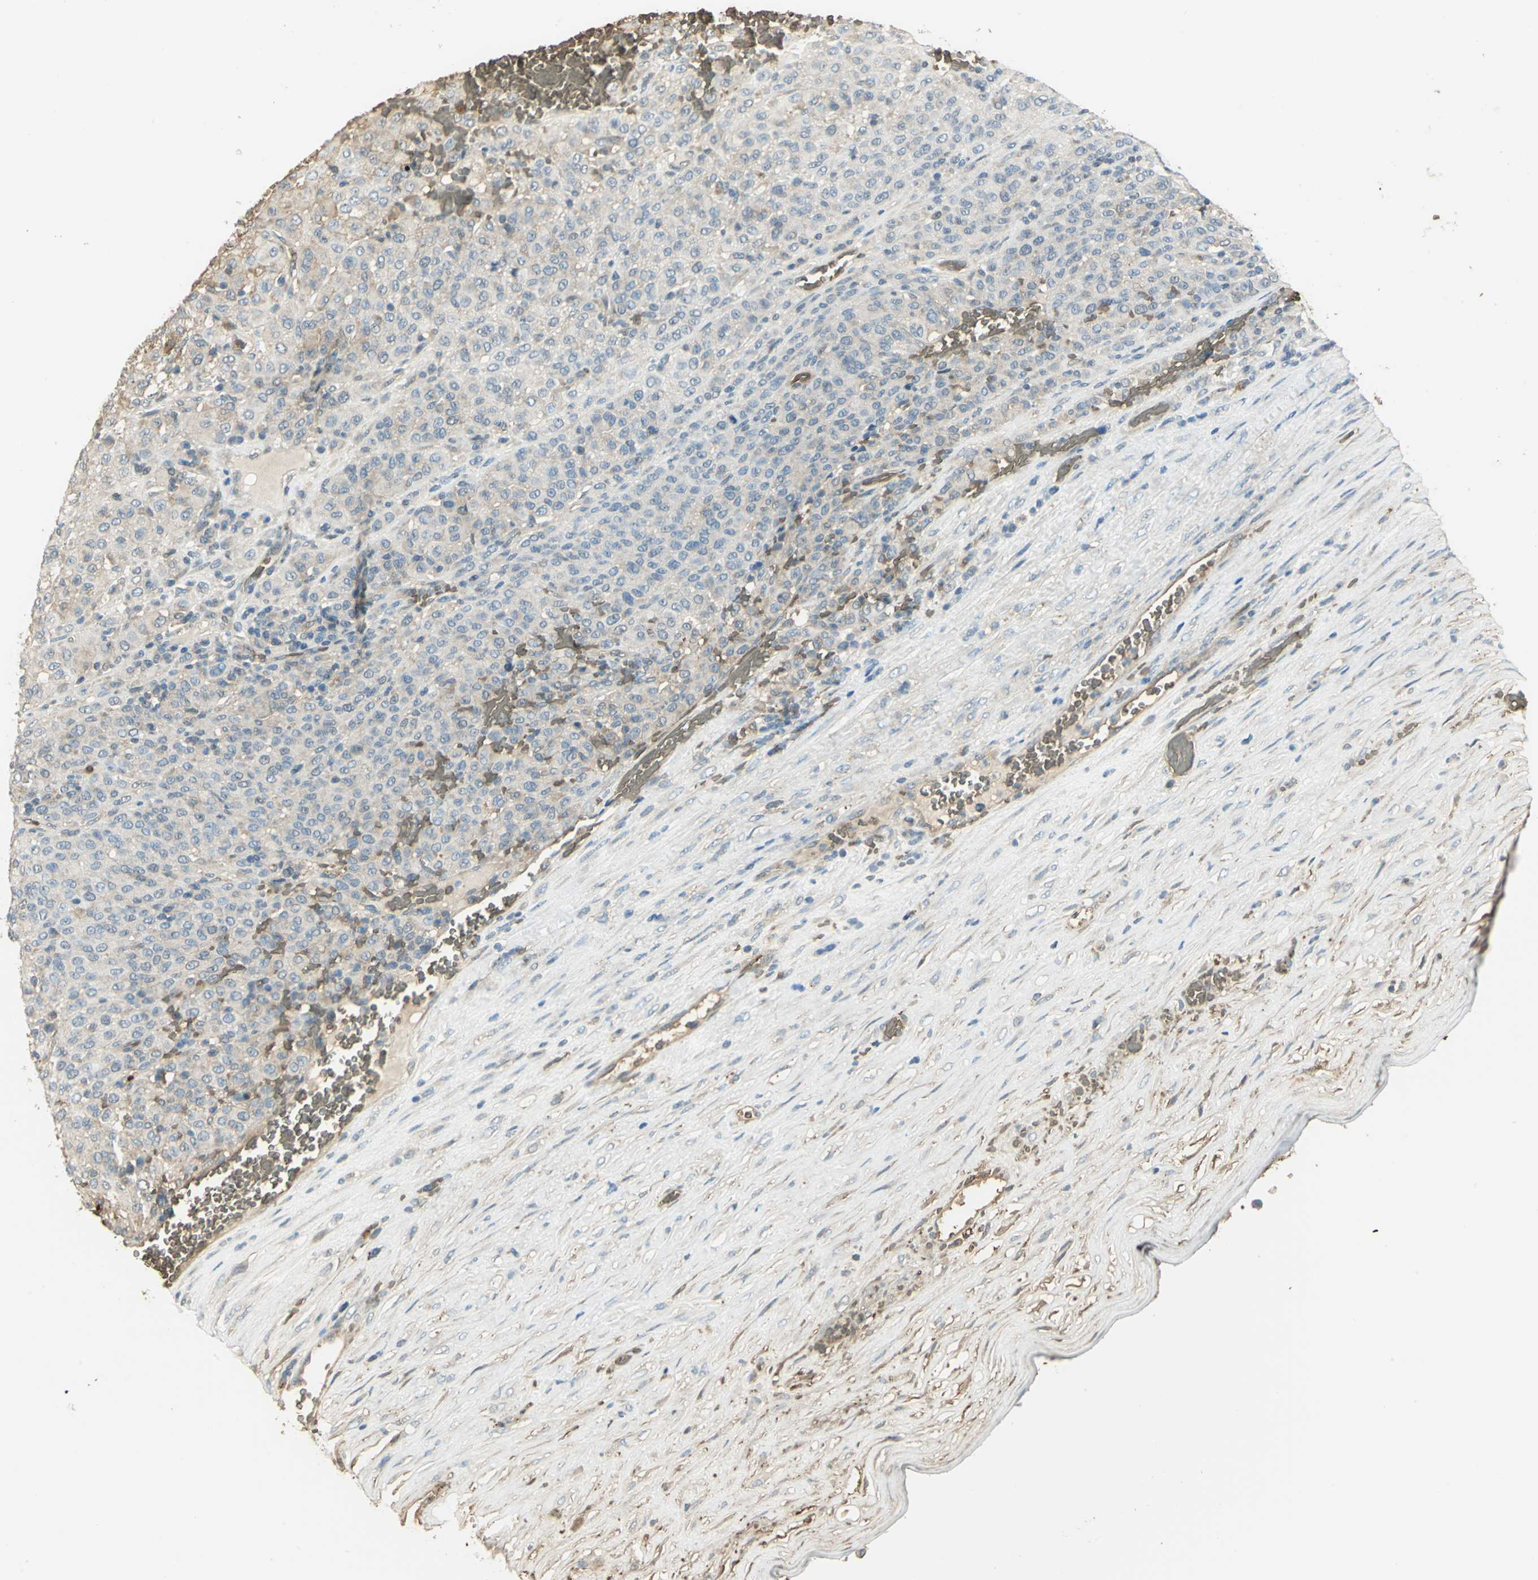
{"staining": {"intensity": "weak", "quantity": "<25%", "location": "cytoplasmic/membranous"}, "tissue": "melanoma", "cell_type": "Tumor cells", "image_type": "cancer", "snomed": [{"axis": "morphology", "description": "Malignant melanoma, Metastatic site"}, {"axis": "topography", "description": "Pancreas"}], "caption": "This histopathology image is of malignant melanoma (metastatic site) stained with immunohistochemistry (IHC) to label a protein in brown with the nuclei are counter-stained blue. There is no positivity in tumor cells. (Stains: DAB (3,3'-diaminobenzidine) immunohistochemistry (IHC) with hematoxylin counter stain, Microscopy: brightfield microscopy at high magnification).", "gene": "DDAH1", "patient": {"sex": "female", "age": 30}}